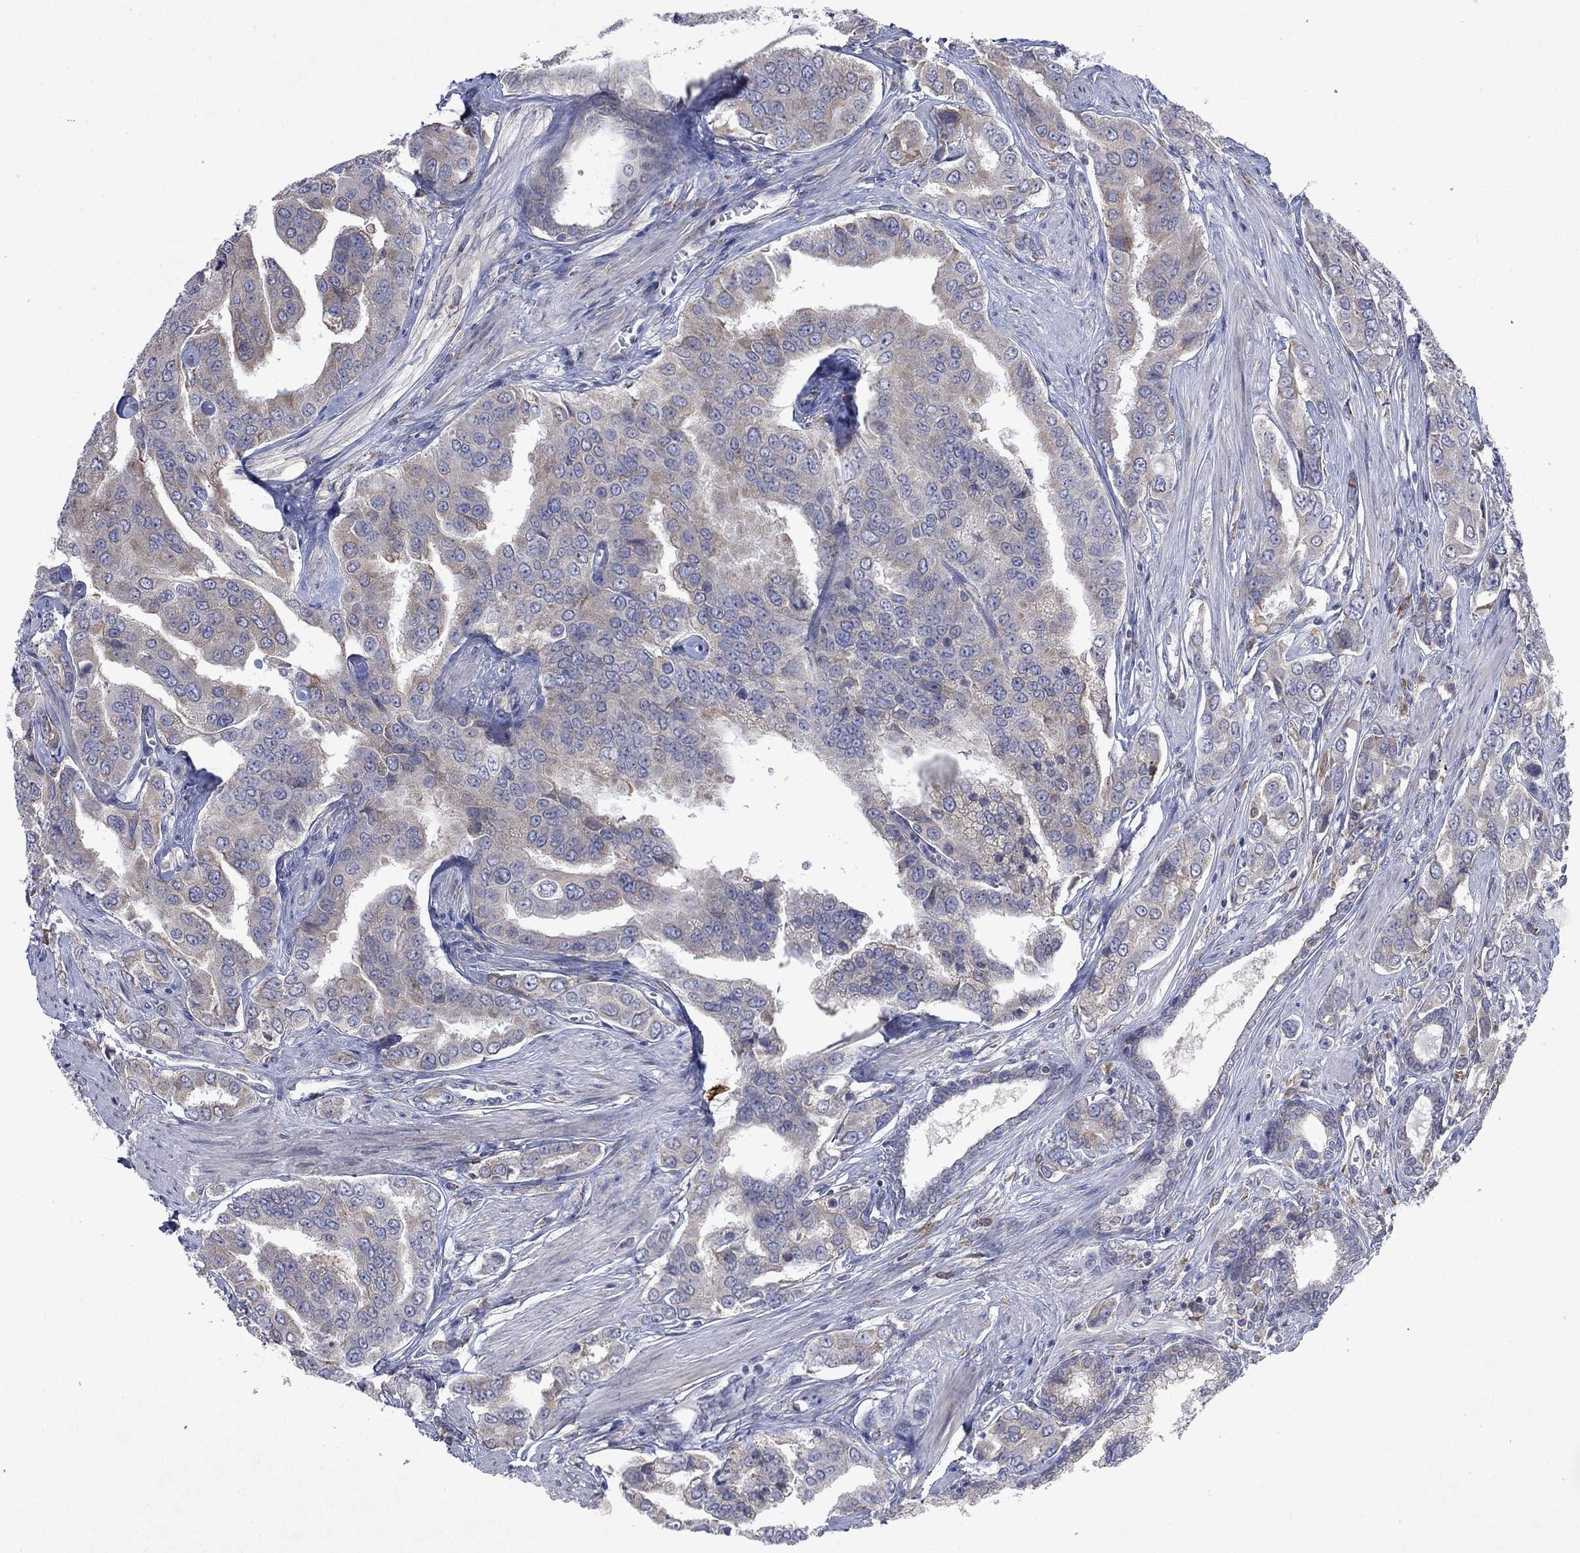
{"staining": {"intensity": "weak", "quantity": "<25%", "location": "cytoplasmic/membranous"}, "tissue": "prostate cancer", "cell_type": "Tumor cells", "image_type": "cancer", "snomed": [{"axis": "morphology", "description": "Adenocarcinoma, NOS"}, {"axis": "topography", "description": "Prostate and seminal vesicle, NOS"}, {"axis": "topography", "description": "Prostate"}], "caption": "Image shows no protein expression in tumor cells of adenocarcinoma (prostate) tissue.", "gene": "TMEM97", "patient": {"sex": "male", "age": 69}}